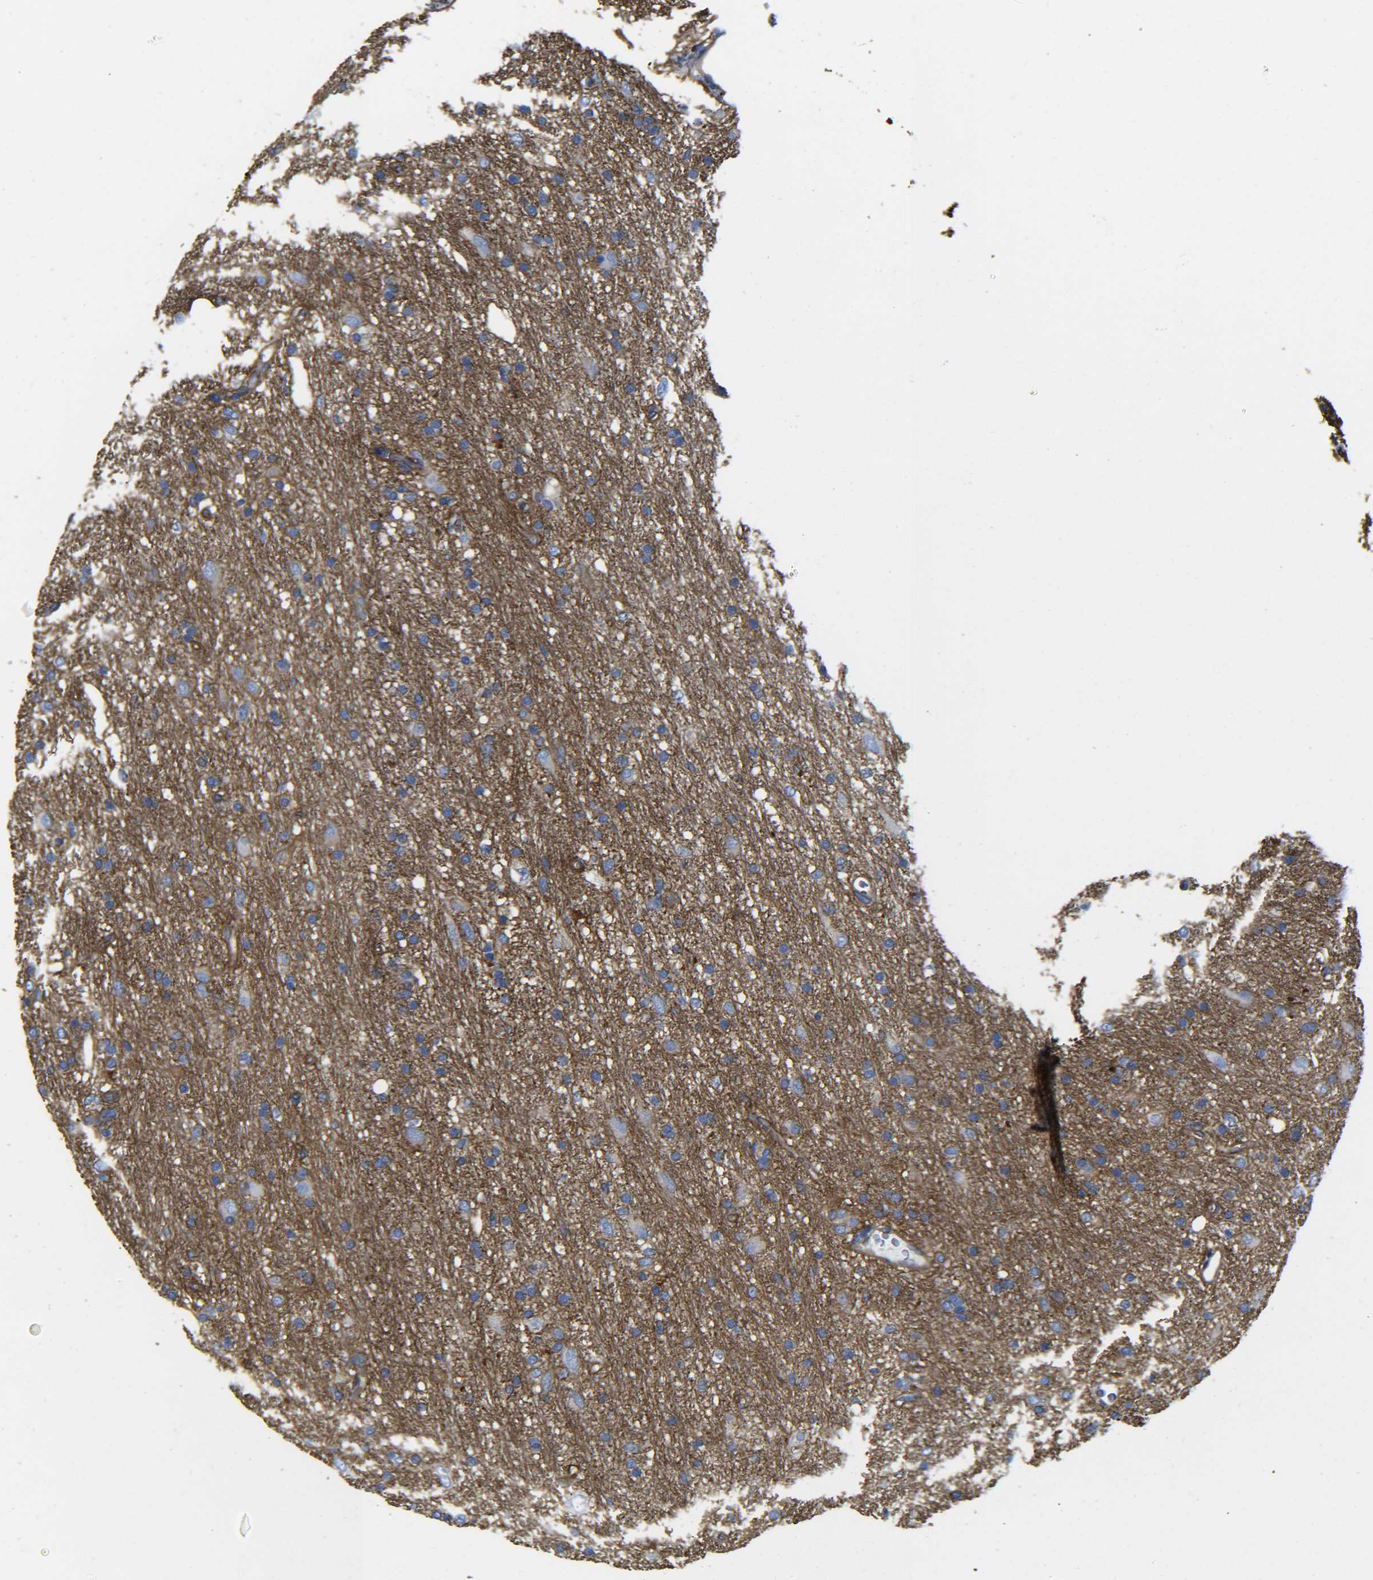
{"staining": {"intensity": "negative", "quantity": "none", "location": "none"}, "tissue": "glioma", "cell_type": "Tumor cells", "image_type": "cancer", "snomed": [{"axis": "morphology", "description": "Glioma, malignant, Low grade"}, {"axis": "topography", "description": "Brain"}], "caption": "Immunohistochemical staining of glioma shows no significant positivity in tumor cells. The staining was performed using DAB to visualize the protein expression in brown, while the nuclei were stained in blue with hematoxylin (Magnification: 20x).", "gene": "SPTBN1", "patient": {"sex": "male", "age": 77}}